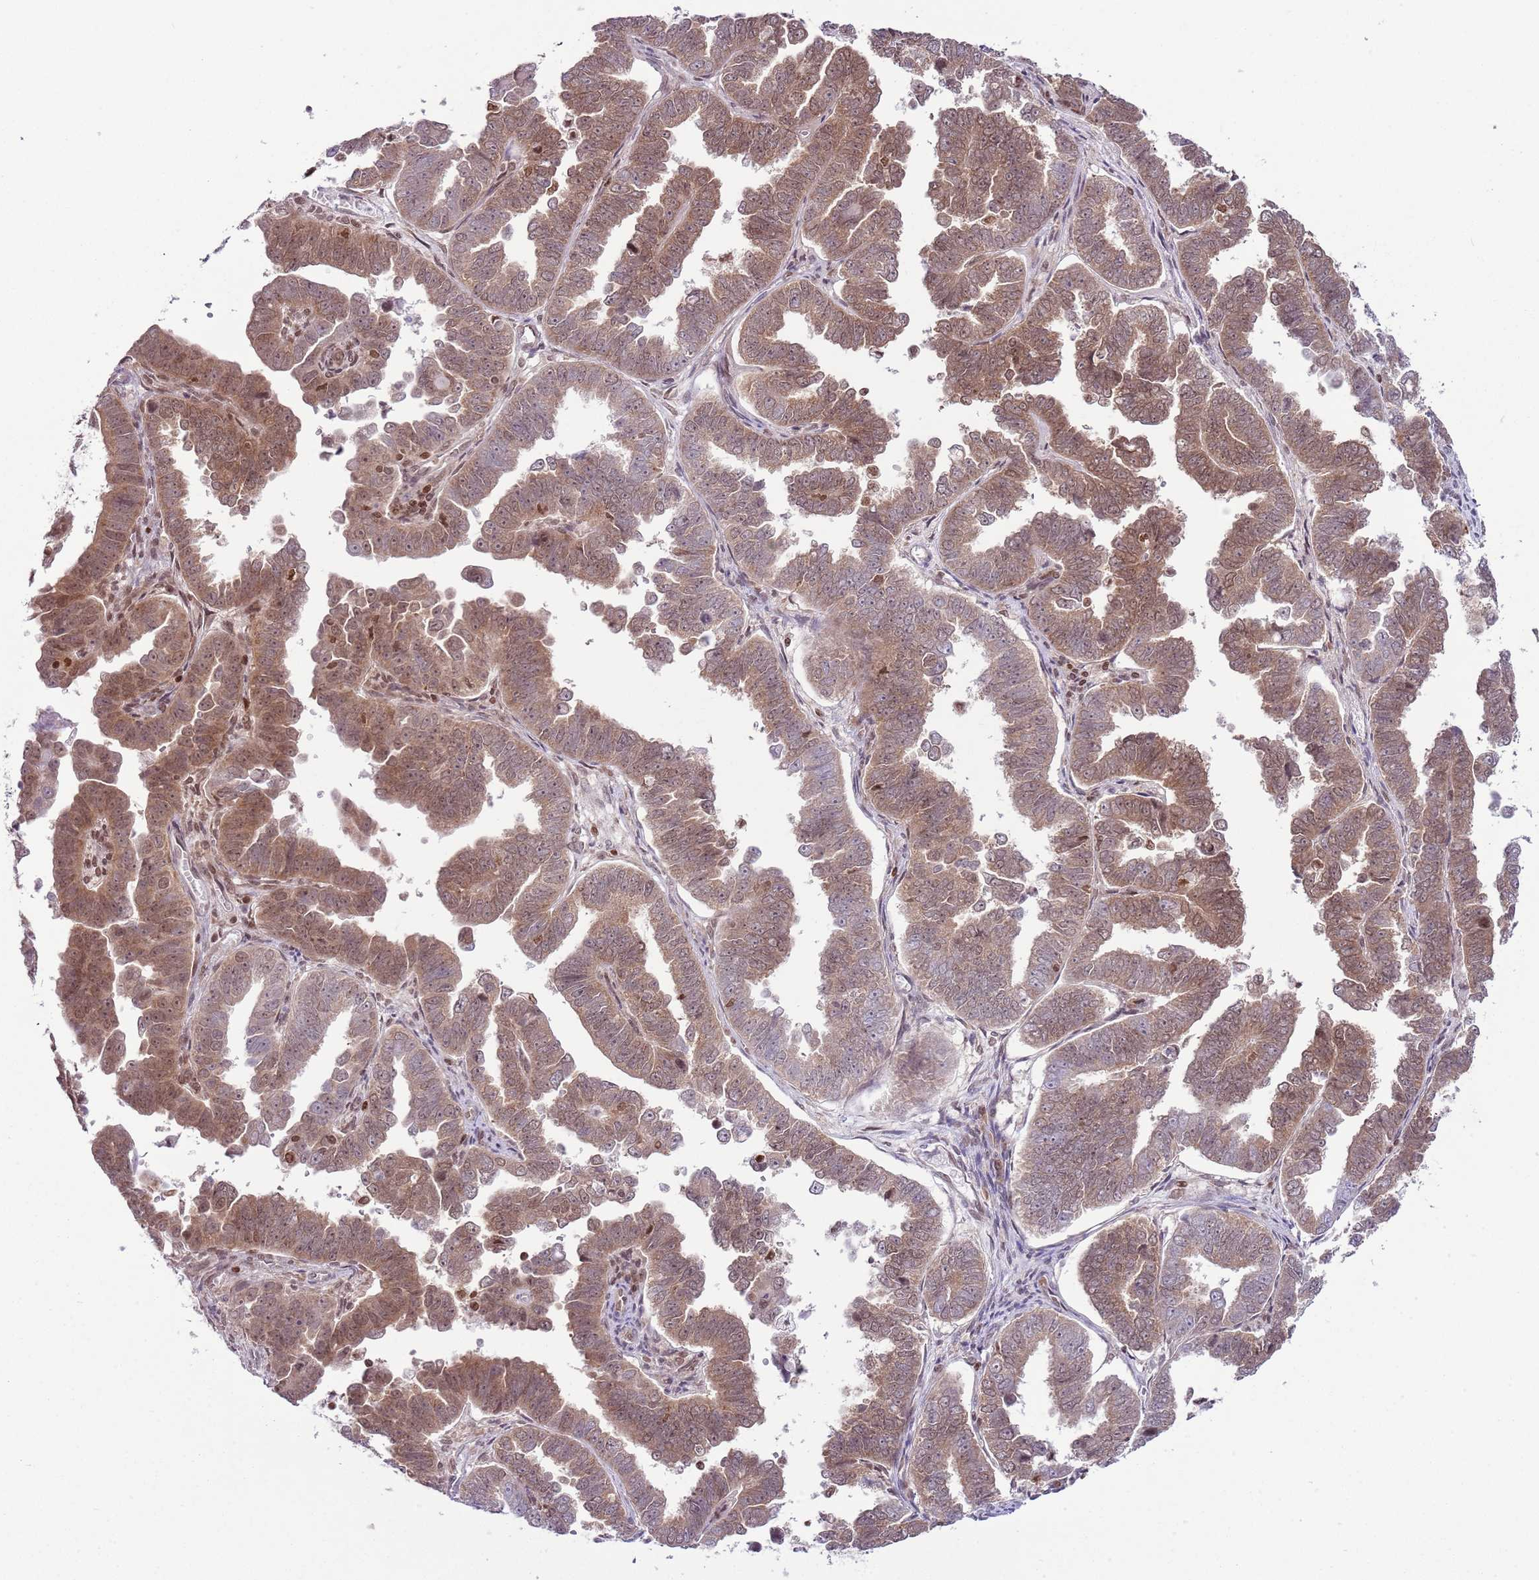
{"staining": {"intensity": "moderate", "quantity": ">75%", "location": "cytoplasmic/membranous,nuclear"}, "tissue": "endometrial cancer", "cell_type": "Tumor cells", "image_type": "cancer", "snomed": [{"axis": "morphology", "description": "Adenocarcinoma, NOS"}, {"axis": "topography", "description": "Endometrium"}], "caption": "Endometrial adenocarcinoma stained with a protein marker exhibits moderate staining in tumor cells.", "gene": "SELENOH", "patient": {"sex": "female", "age": 75}}